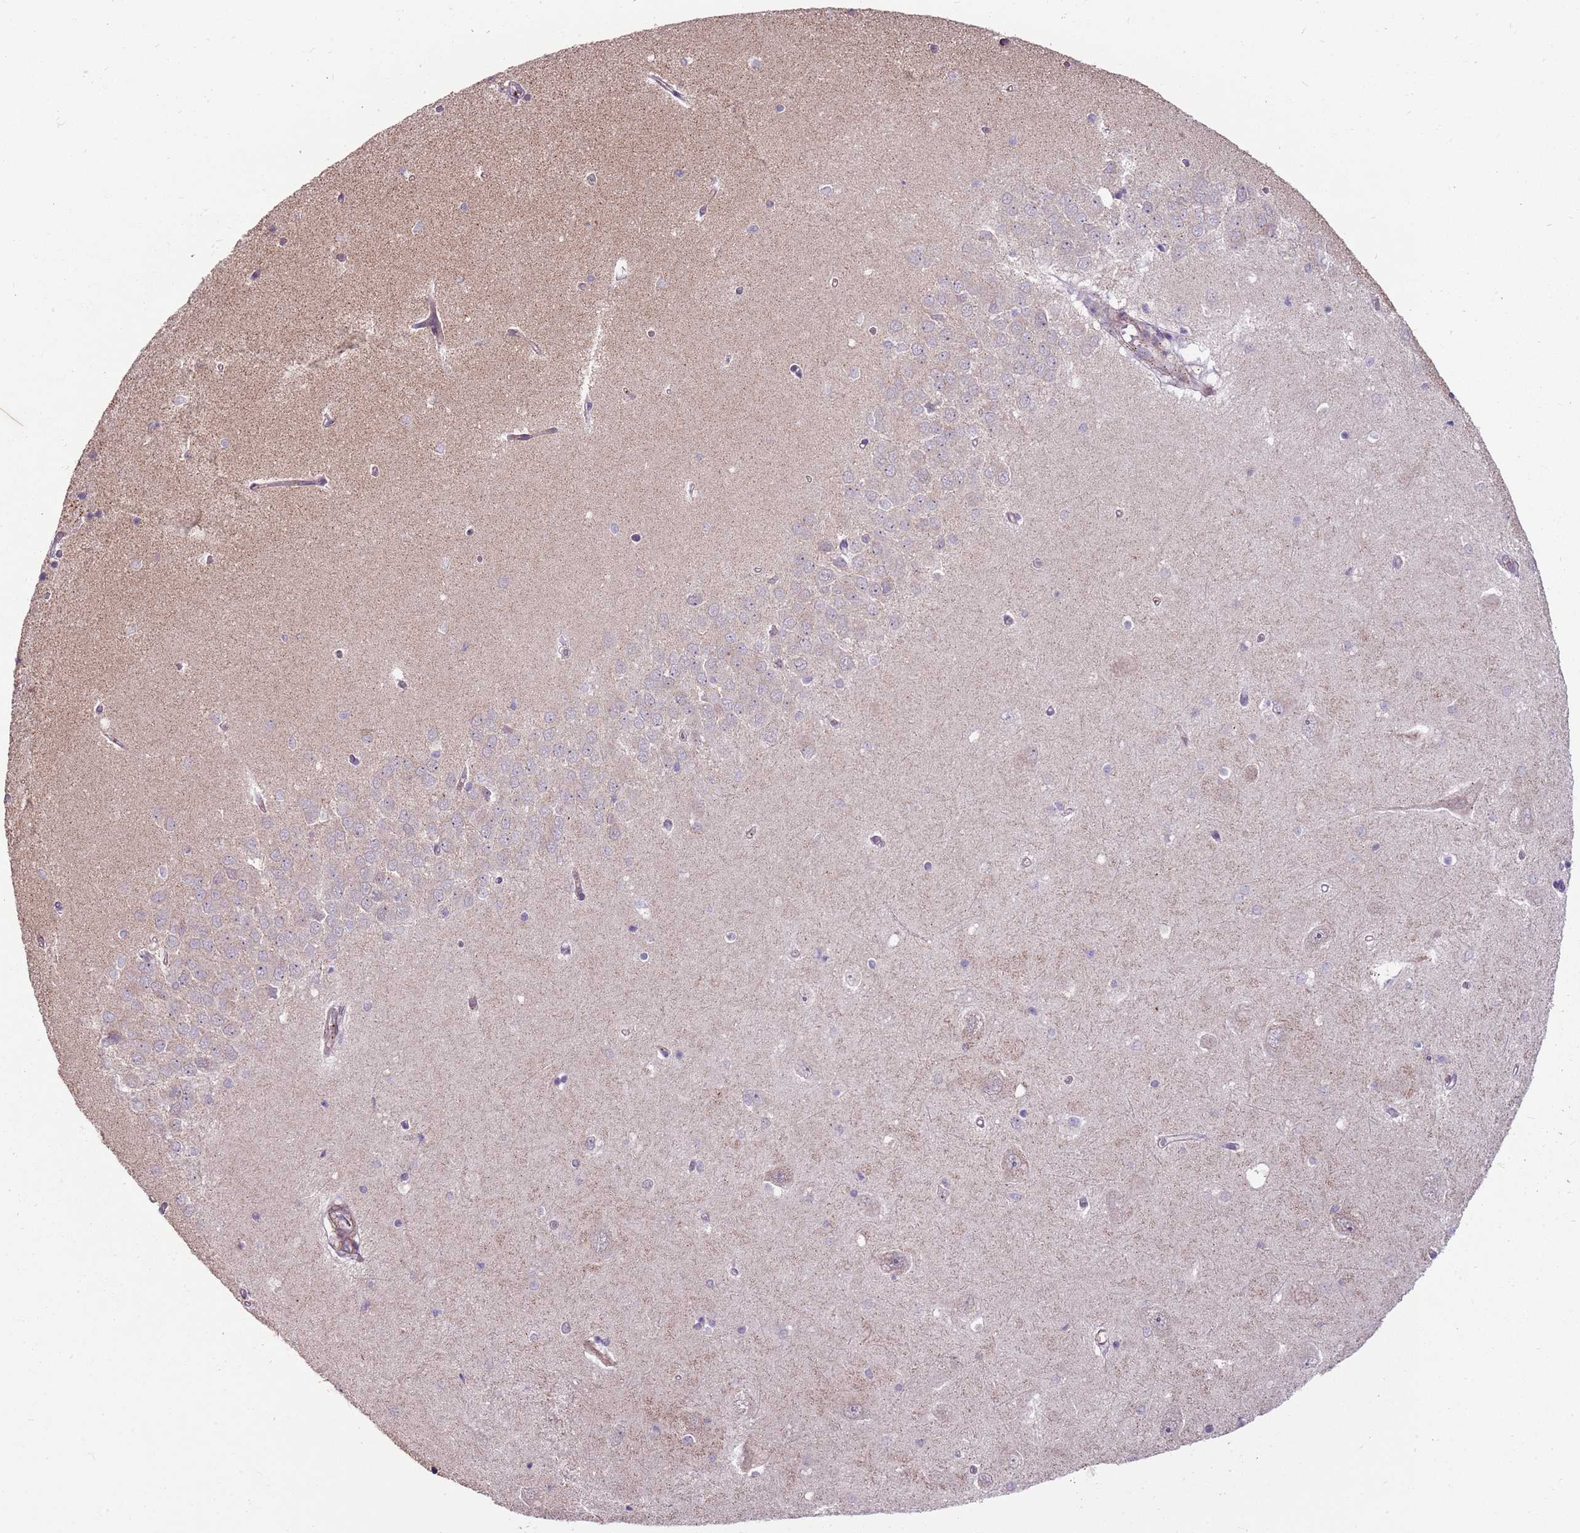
{"staining": {"intensity": "negative", "quantity": "none", "location": "none"}, "tissue": "hippocampus", "cell_type": "Glial cells", "image_type": "normal", "snomed": [{"axis": "morphology", "description": "Normal tissue, NOS"}, {"axis": "topography", "description": "Hippocampus"}], "caption": "High power microscopy image of an IHC photomicrograph of benign hippocampus, revealing no significant expression in glial cells.", "gene": "SPATA31D1", "patient": {"sex": "male", "age": 45}}